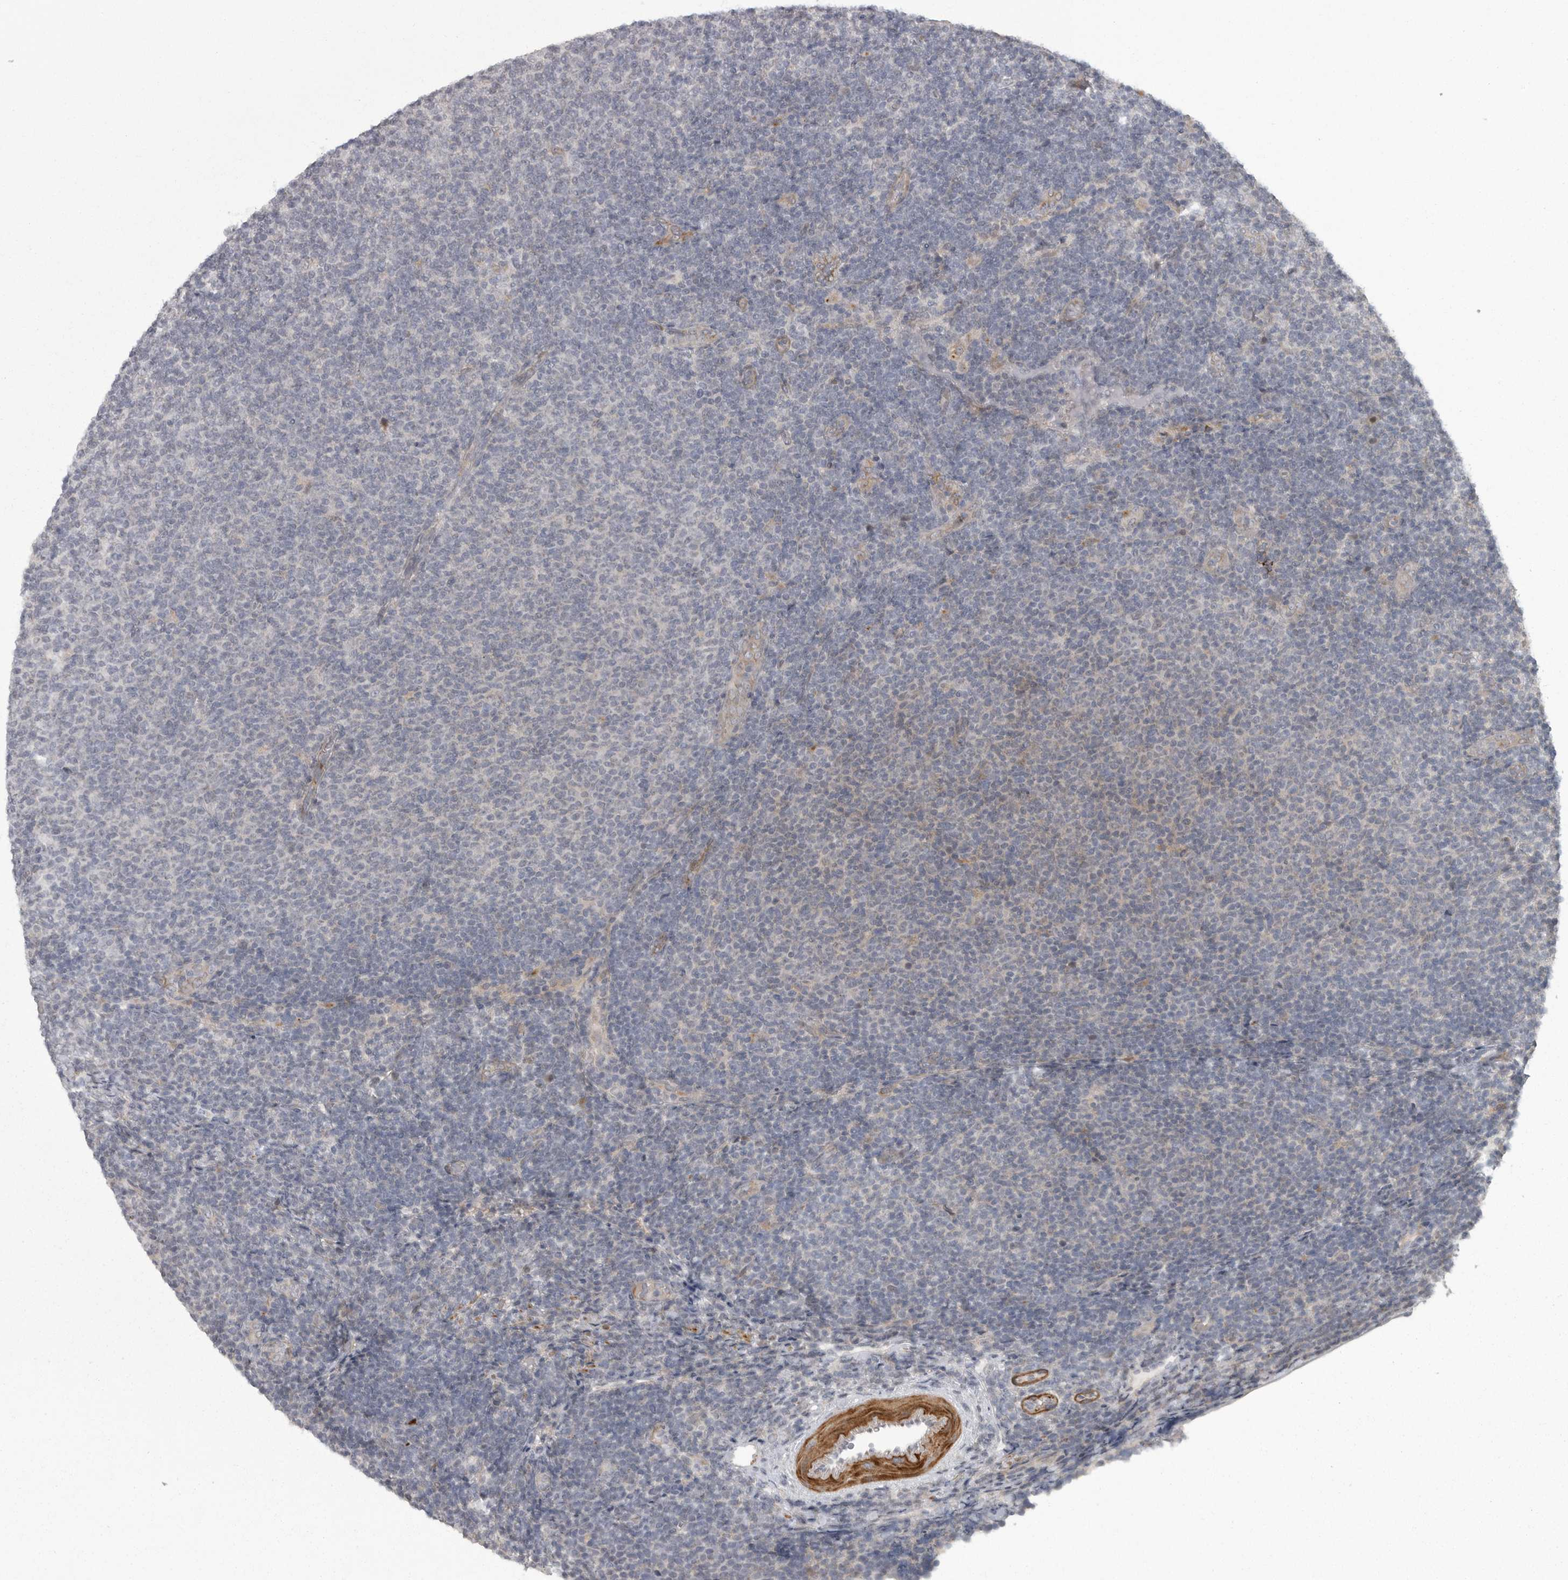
{"staining": {"intensity": "negative", "quantity": "none", "location": "none"}, "tissue": "lymphoma", "cell_type": "Tumor cells", "image_type": "cancer", "snomed": [{"axis": "morphology", "description": "Malignant lymphoma, non-Hodgkin's type, Low grade"}, {"axis": "topography", "description": "Lymph node"}], "caption": "High power microscopy photomicrograph of an immunohistochemistry micrograph of low-grade malignant lymphoma, non-Hodgkin's type, revealing no significant staining in tumor cells.", "gene": "PPP1R9A", "patient": {"sex": "male", "age": 66}}